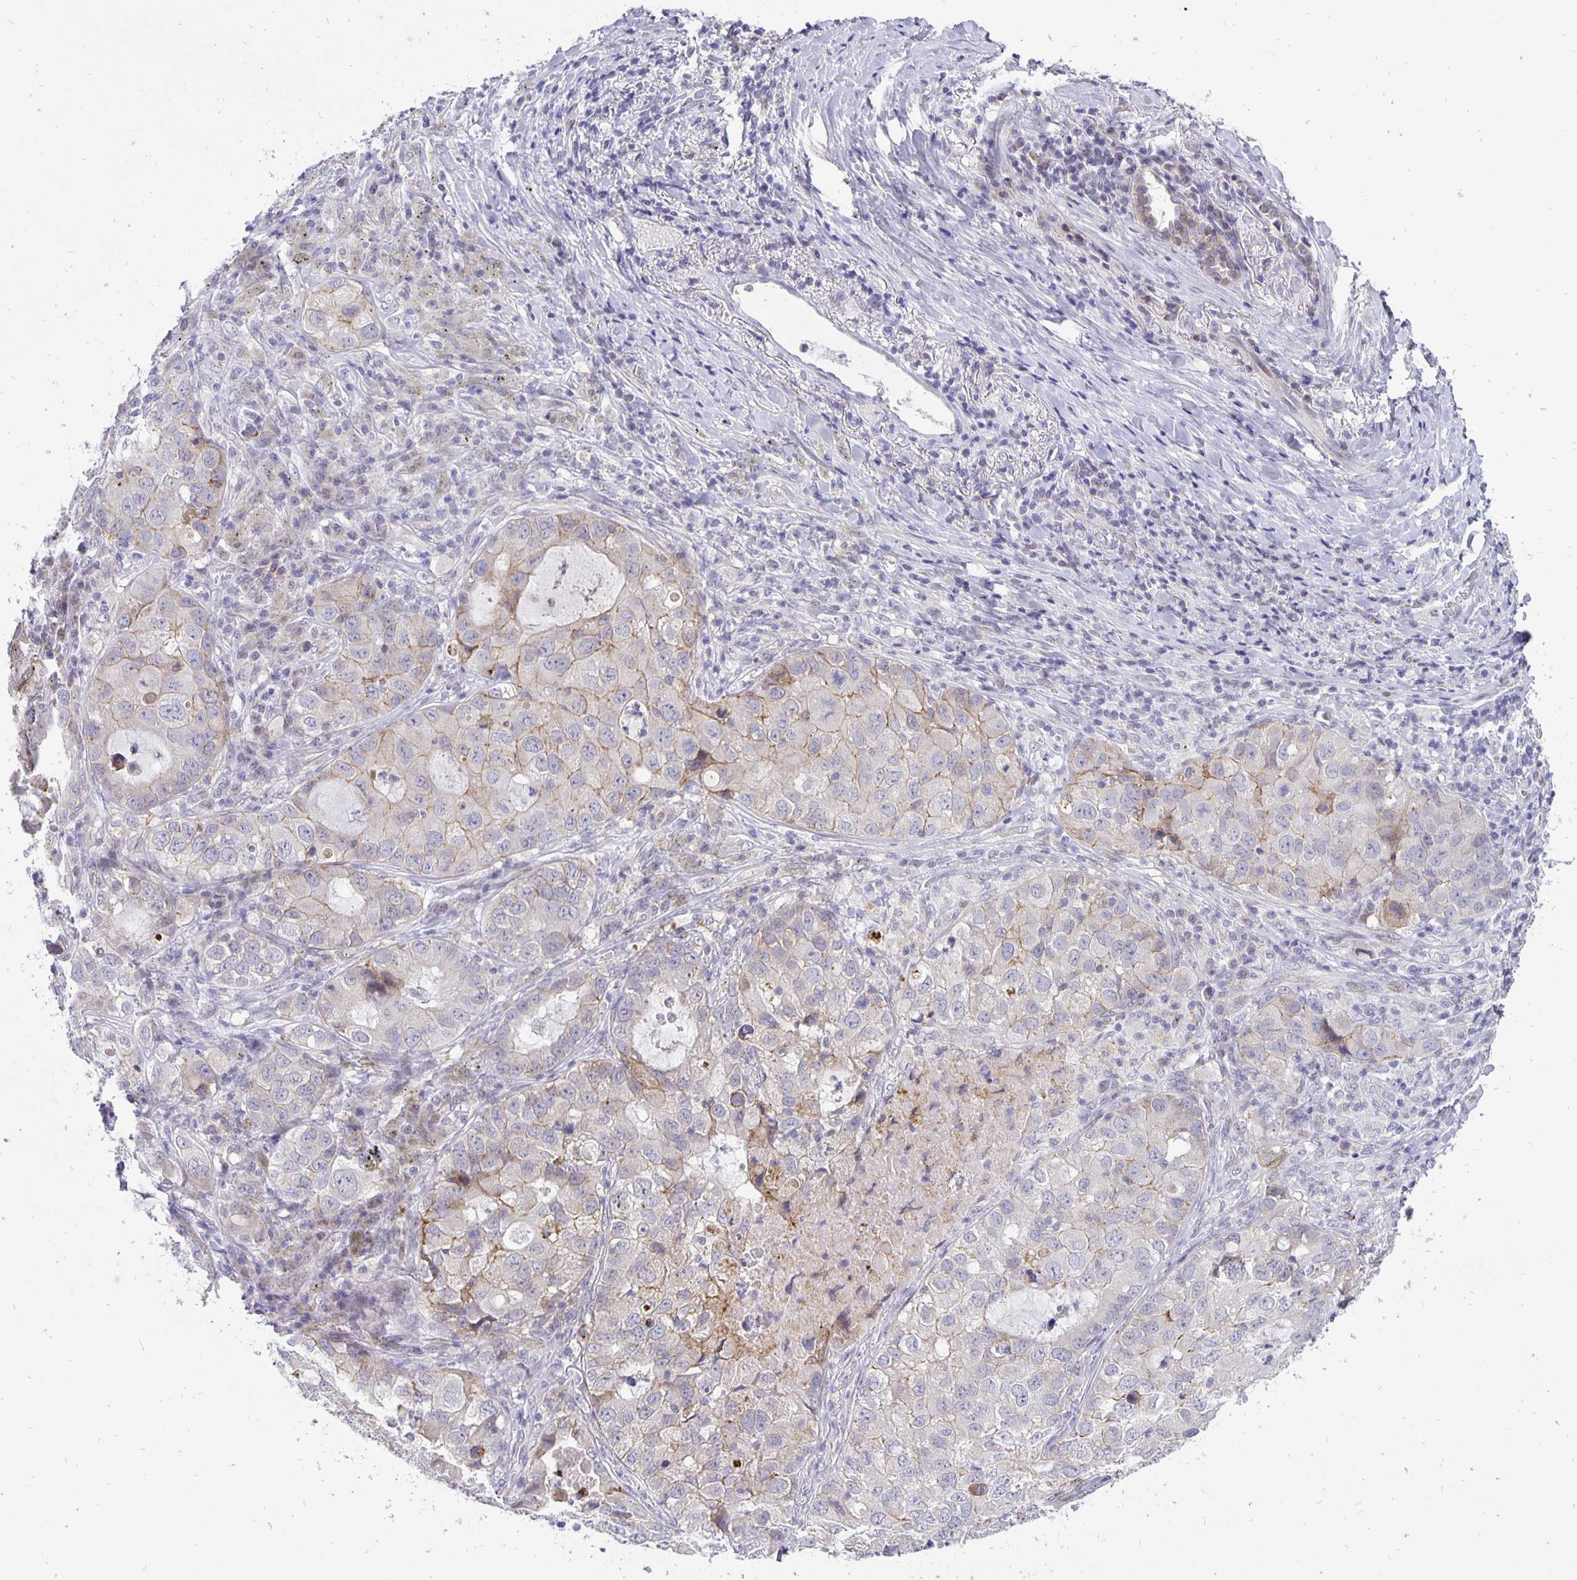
{"staining": {"intensity": "weak", "quantity": "<25%", "location": "cytoplasmic/membranous"}, "tissue": "lung cancer", "cell_type": "Tumor cells", "image_type": "cancer", "snomed": [{"axis": "morphology", "description": "Normal morphology"}, {"axis": "morphology", "description": "Adenocarcinoma, NOS"}, {"axis": "topography", "description": "Lymph node"}, {"axis": "topography", "description": "Lung"}], "caption": "There is no significant expression in tumor cells of lung cancer (adenocarcinoma).", "gene": "ERBB2", "patient": {"sex": "female", "age": 51}}